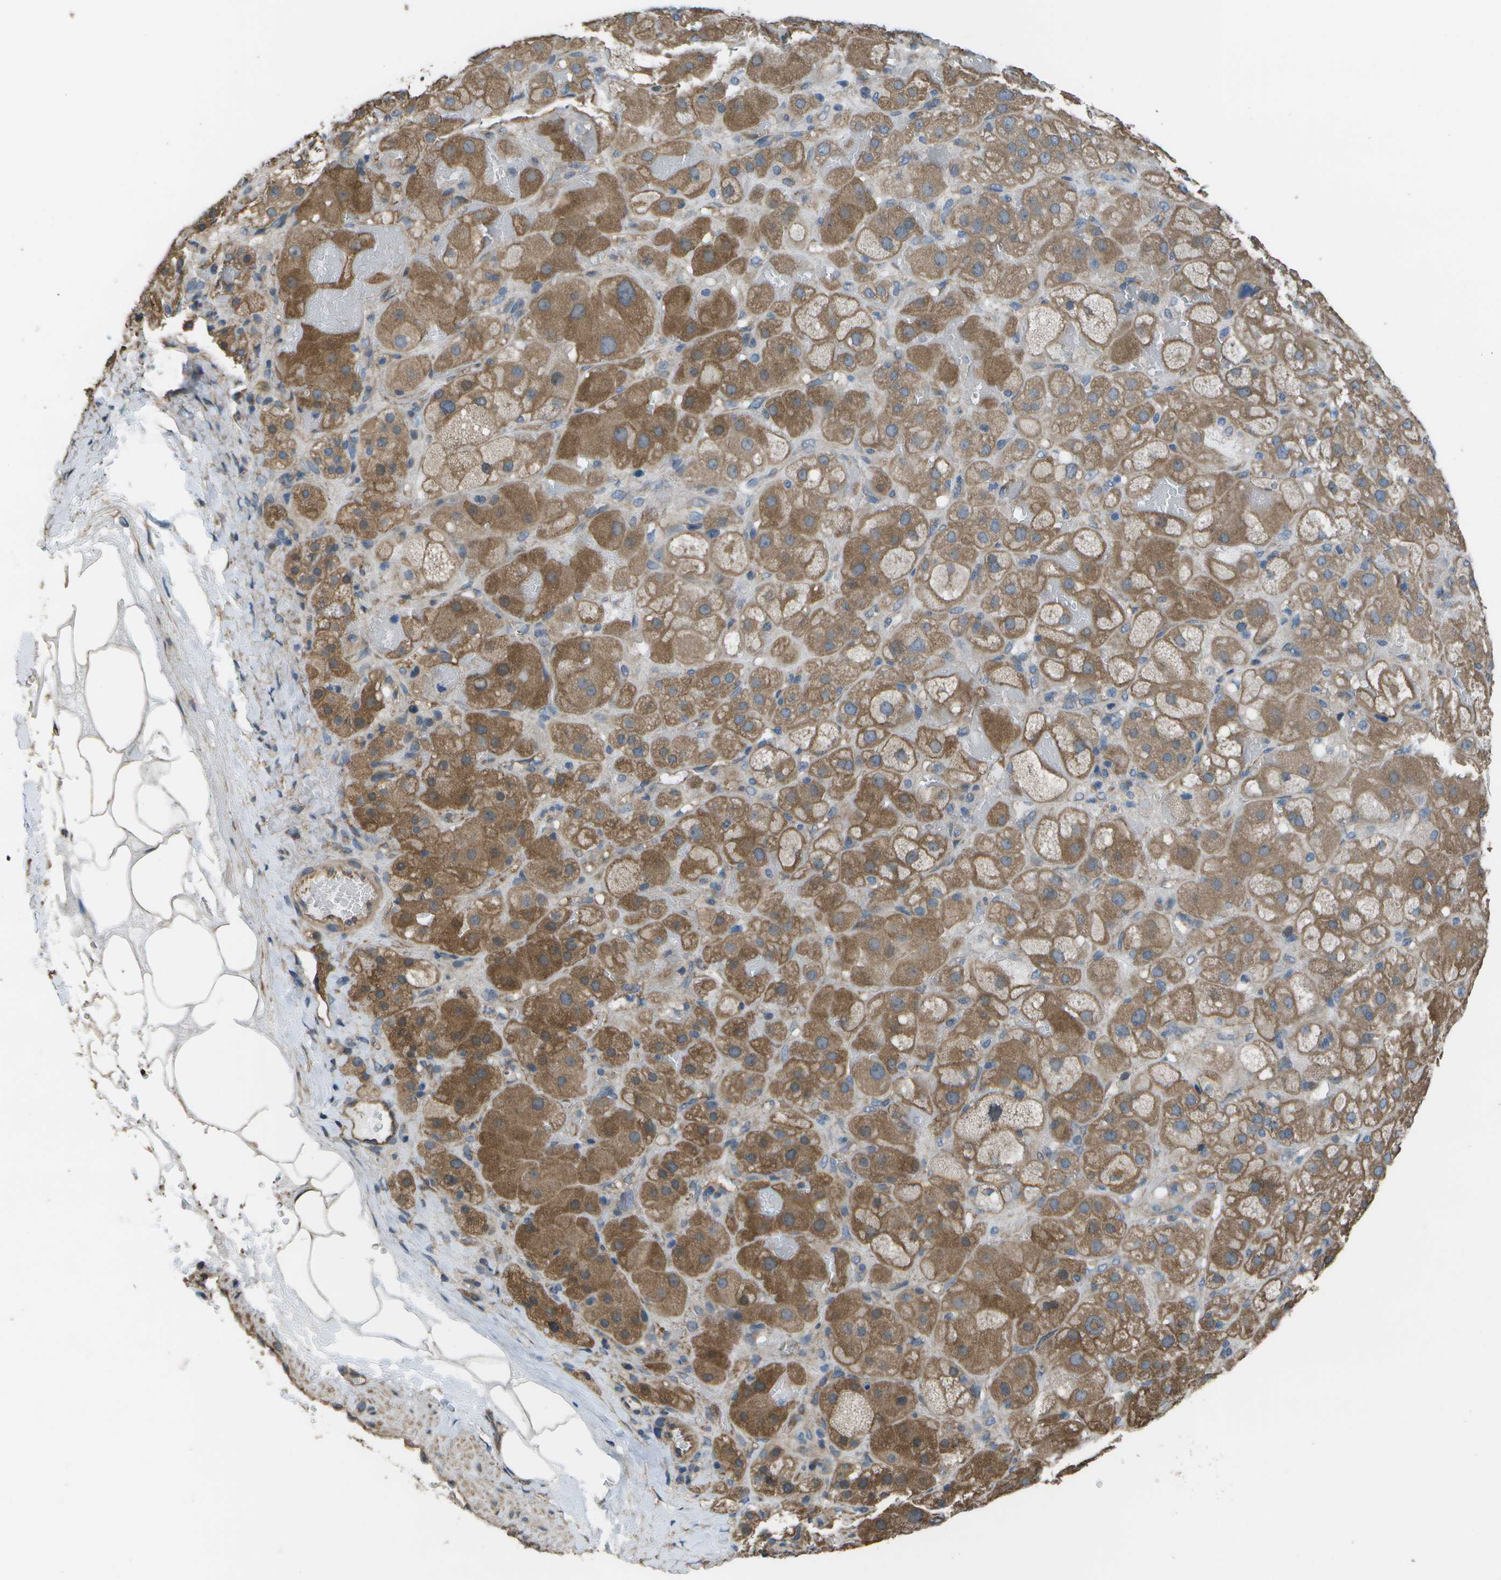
{"staining": {"intensity": "moderate", "quantity": ">75%", "location": "cytoplasmic/membranous"}, "tissue": "adrenal gland", "cell_type": "Glandular cells", "image_type": "normal", "snomed": [{"axis": "morphology", "description": "Normal tissue, NOS"}, {"axis": "topography", "description": "Adrenal gland"}], "caption": "High-magnification brightfield microscopy of benign adrenal gland stained with DAB (brown) and counterstained with hematoxylin (blue). glandular cells exhibit moderate cytoplasmic/membranous staining is identified in about>75% of cells.", "gene": "CLNS1A", "patient": {"sex": "female", "age": 47}}